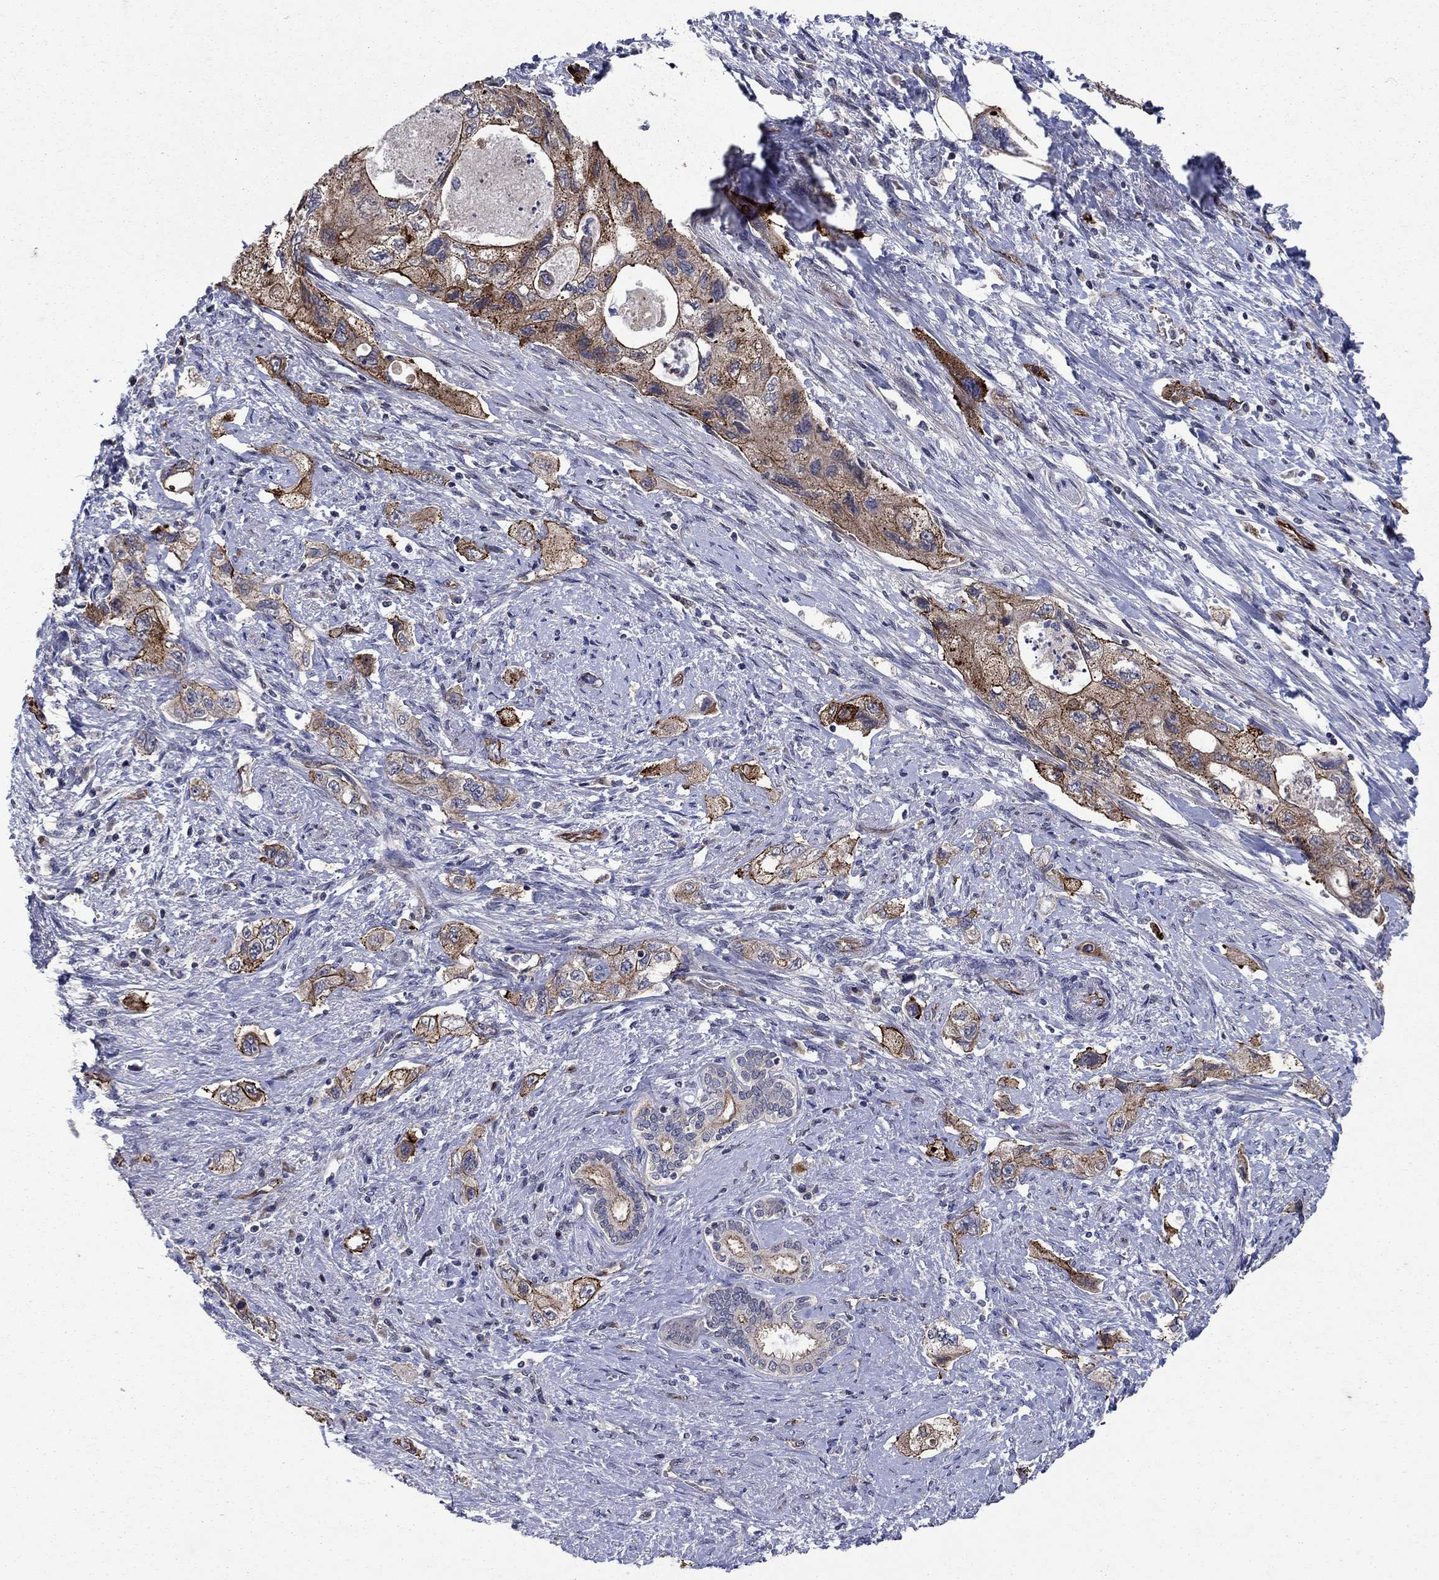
{"staining": {"intensity": "strong", "quantity": ">75%", "location": "cytoplasmic/membranous"}, "tissue": "pancreatic cancer", "cell_type": "Tumor cells", "image_type": "cancer", "snomed": [{"axis": "morphology", "description": "Adenocarcinoma, NOS"}, {"axis": "topography", "description": "Pancreas"}], "caption": "This photomicrograph shows immunohistochemistry (IHC) staining of human adenocarcinoma (pancreatic), with high strong cytoplasmic/membranous staining in about >75% of tumor cells.", "gene": "SLC7A1", "patient": {"sex": "female", "age": 73}}